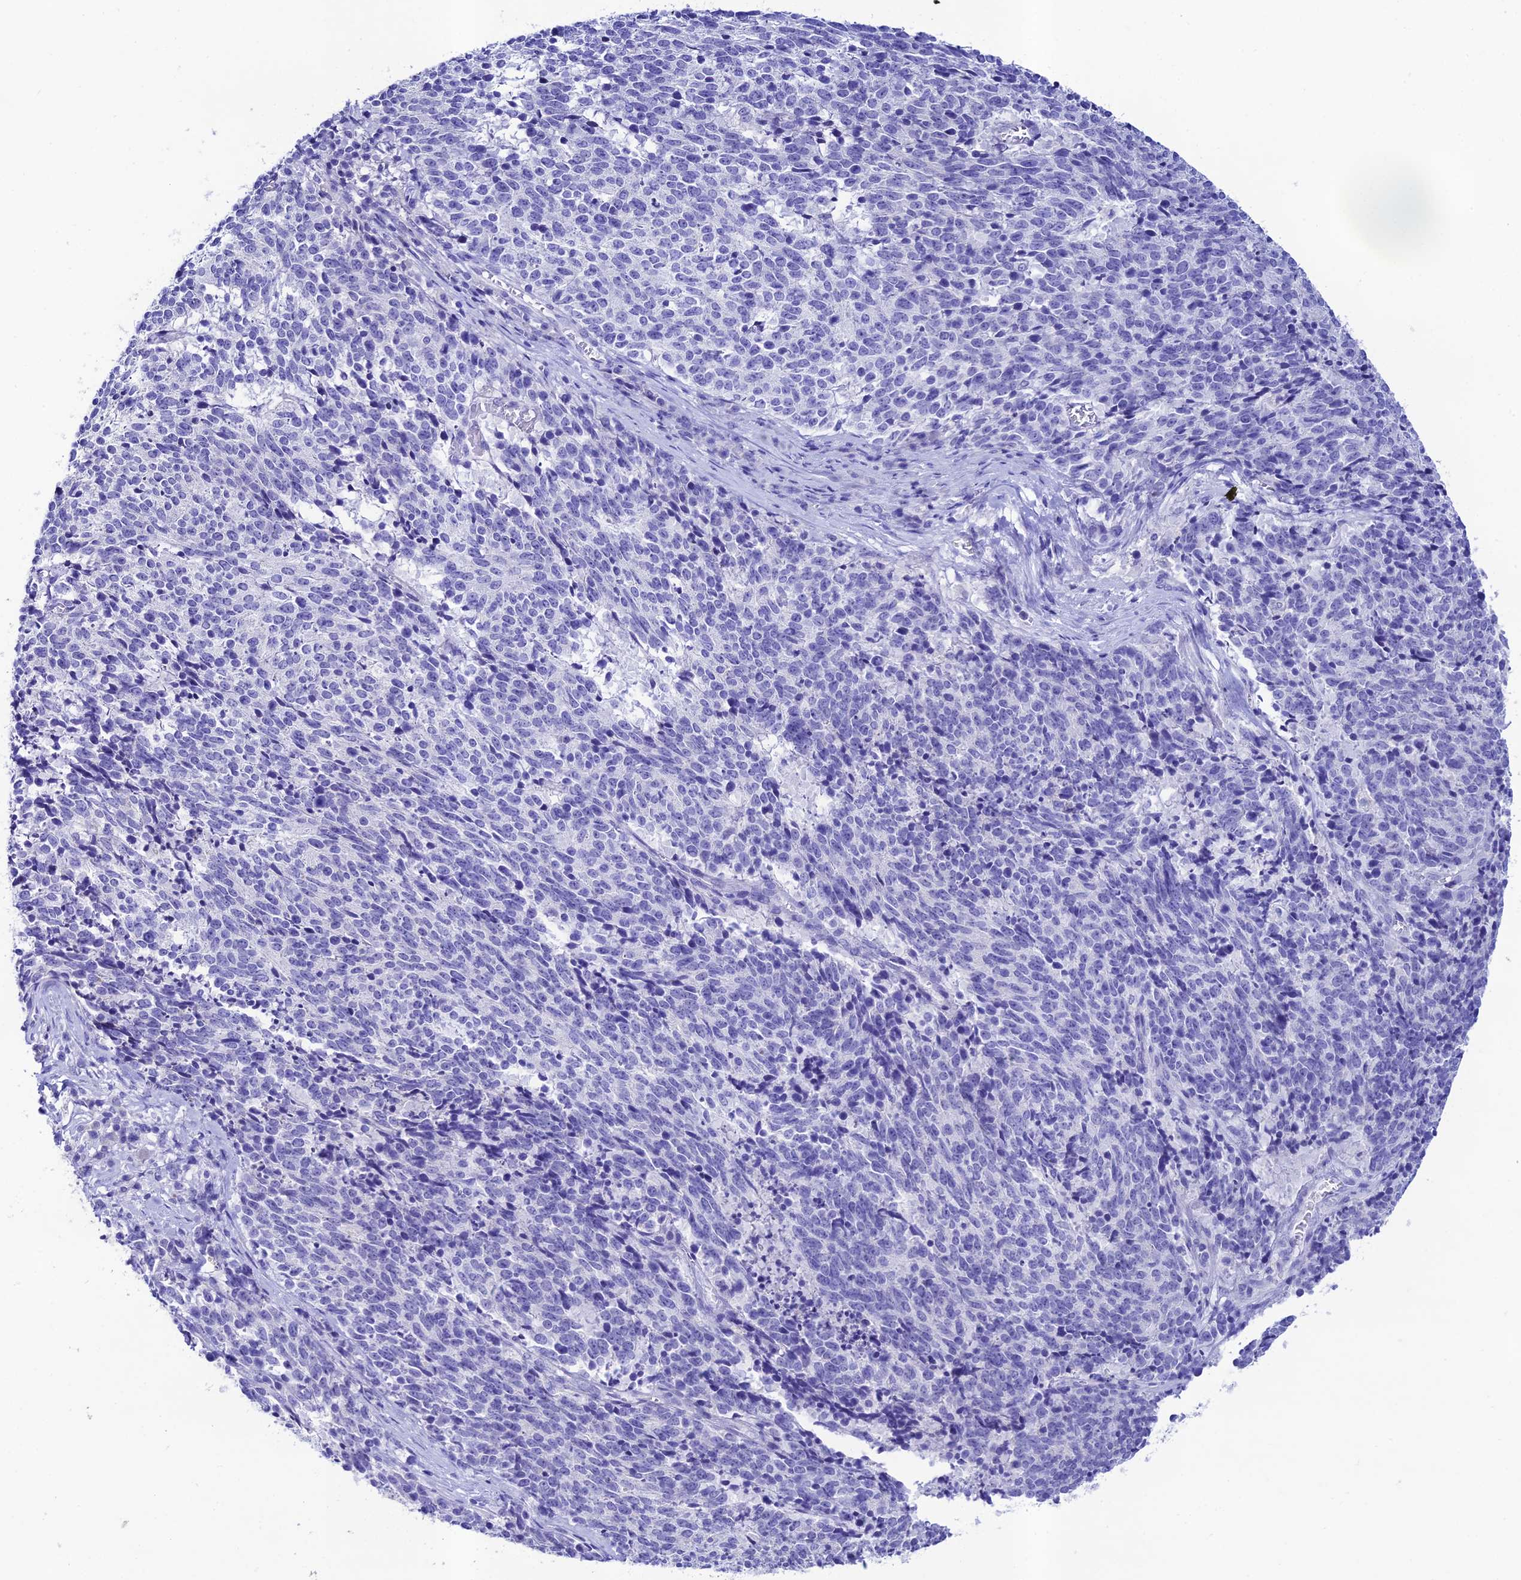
{"staining": {"intensity": "negative", "quantity": "none", "location": "none"}, "tissue": "cervical cancer", "cell_type": "Tumor cells", "image_type": "cancer", "snomed": [{"axis": "morphology", "description": "Squamous cell carcinoma, NOS"}, {"axis": "topography", "description": "Cervix"}], "caption": "This is an immunohistochemistry image of cervical cancer. There is no expression in tumor cells.", "gene": "NLRP6", "patient": {"sex": "female", "age": 29}}